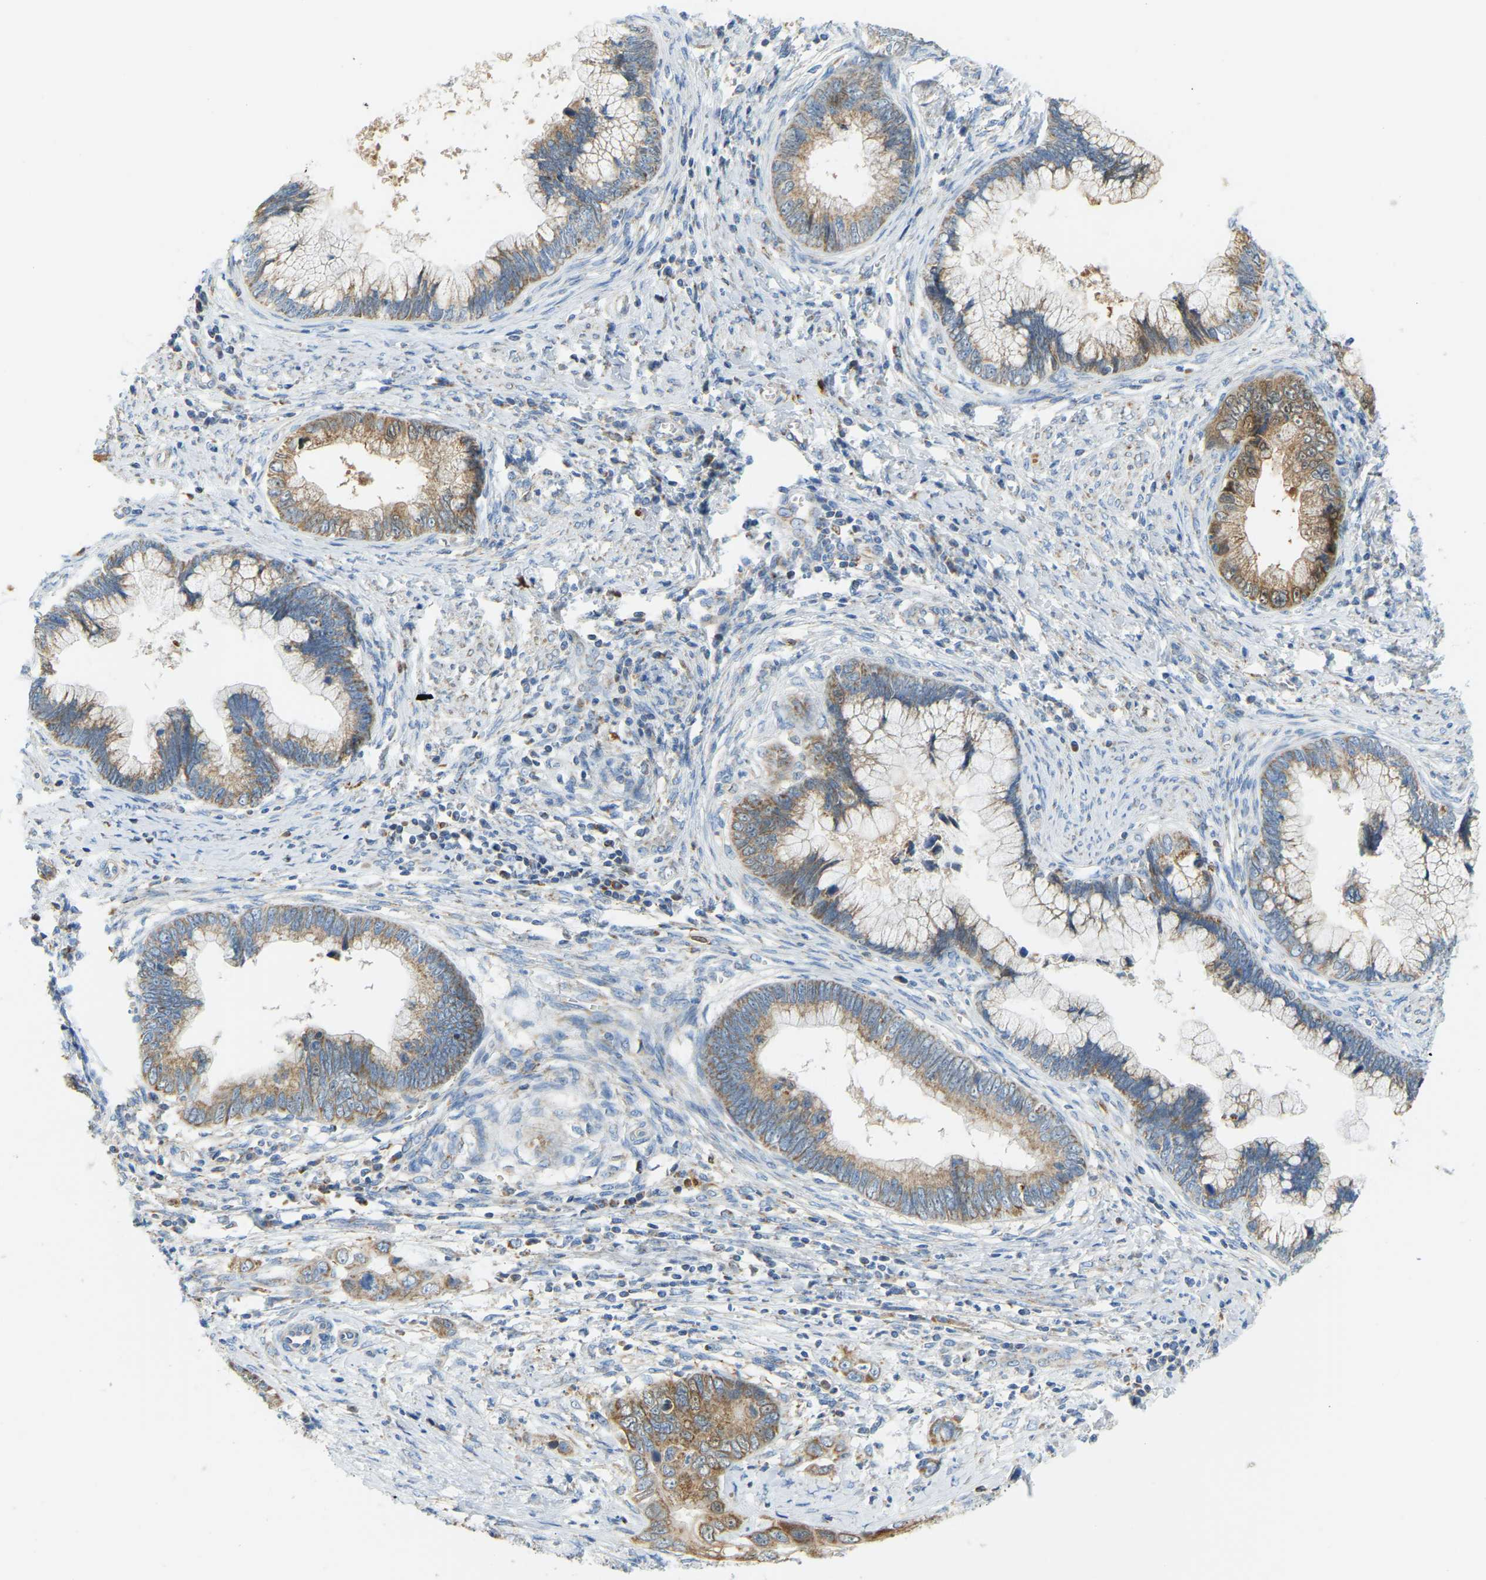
{"staining": {"intensity": "weak", "quantity": "25%-75%", "location": "cytoplasmic/membranous"}, "tissue": "cervical cancer", "cell_type": "Tumor cells", "image_type": "cancer", "snomed": [{"axis": "morphology", "description": "Adenocarcinoma, NOS"}, {"axis": "topography", "description": "Cervix"}], "caption": "Protein analysis of cervical cancer tissue exhibits weak cytoplasmic/membranous positivity in approximately 25%-75% of tumor cells.", "gene": "GDA", "patient": {"sex": "female", "age": 44}}